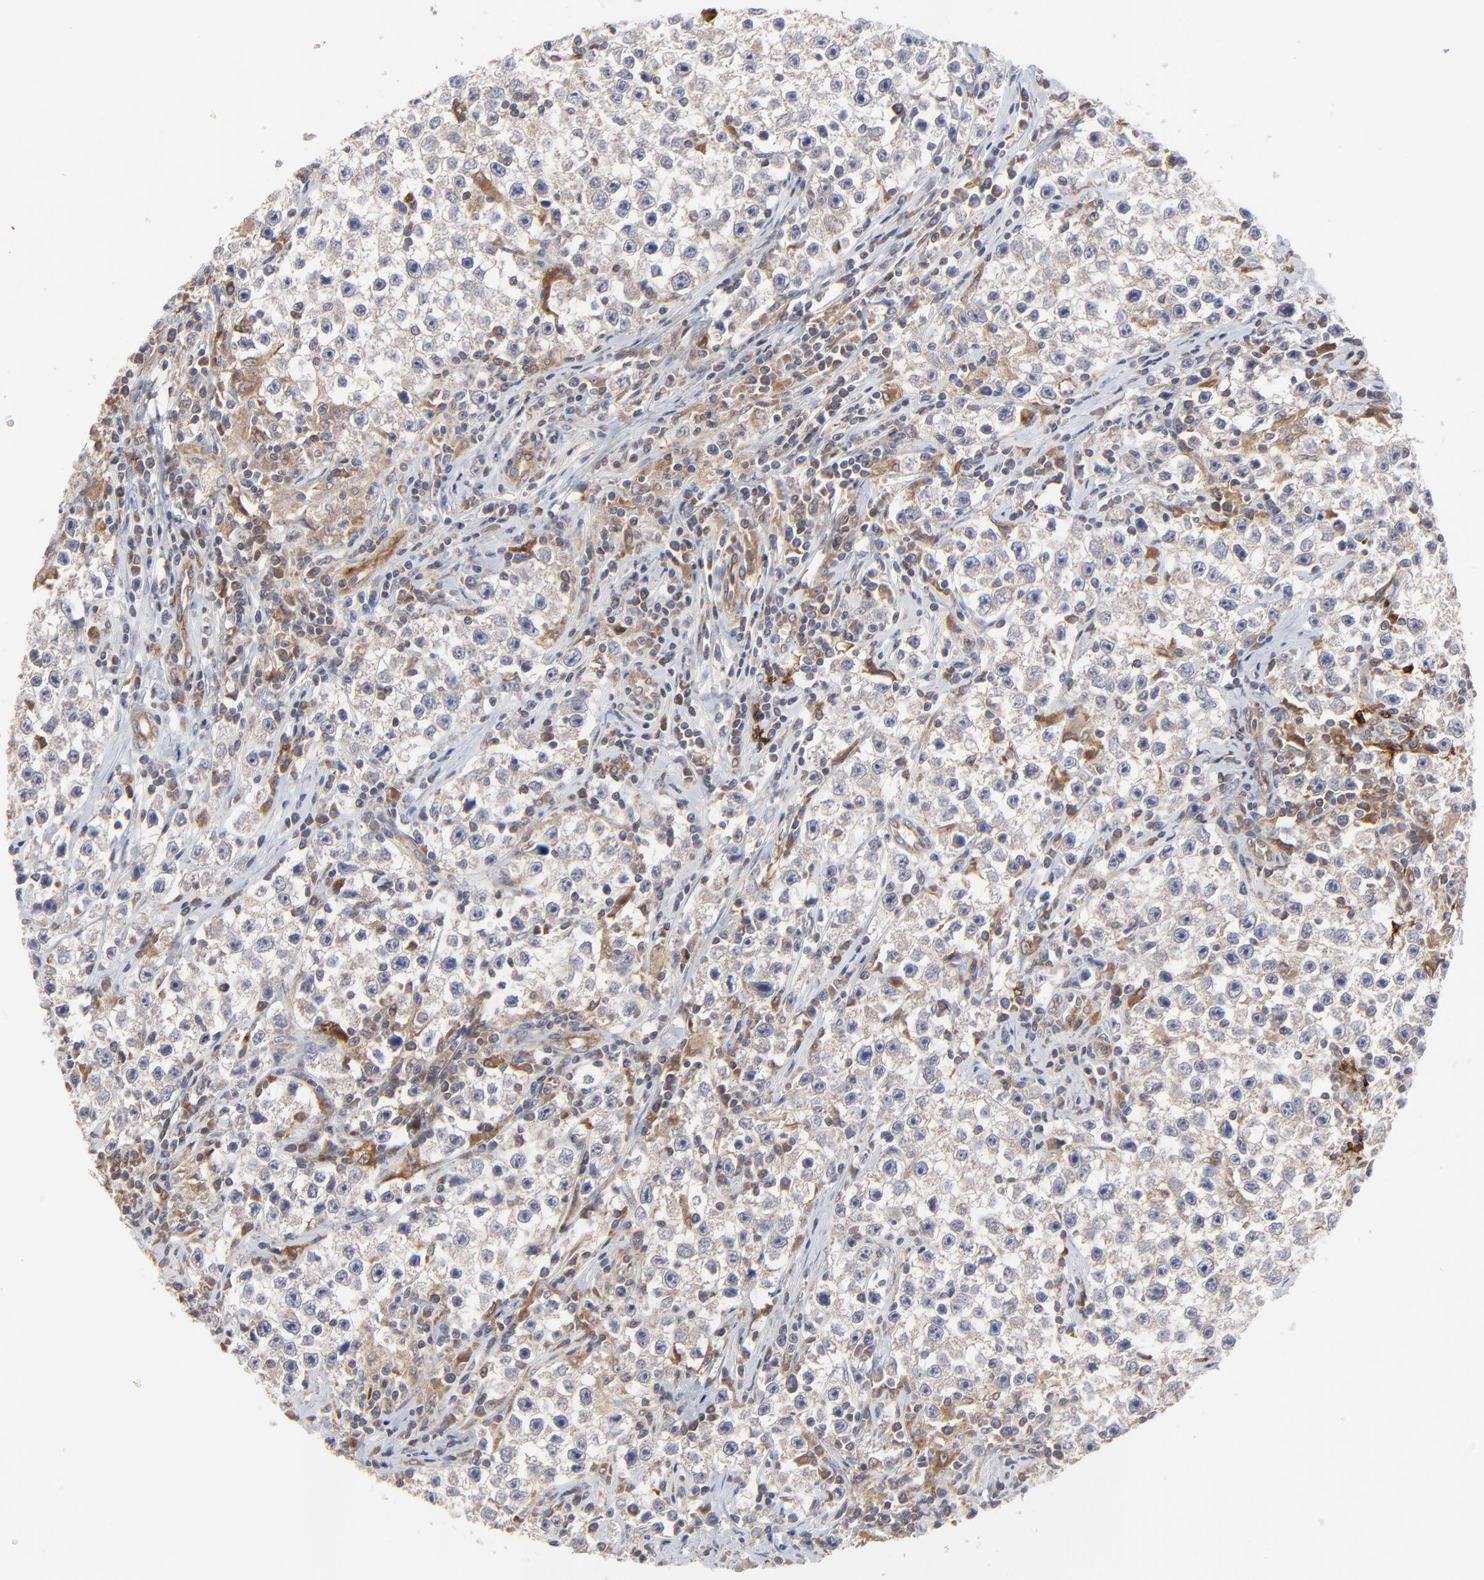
{"staining": {"intensity": "weak", "quantity": "<25%", "location": "cytoplasmic/membranous"}, "tissue": "testis cancer", "cell_type": "Tumor cells", "image_type": "cancer", "snomed": [{"axis": "morphology", "description": "Seminoma, NOS"}, {"axis": "topography", "description": "Testis"}], "caption": "Seminoma (testis) was stained to show a protein in brown. There is no significant positivity in tumor cells.", "gene": "RAB9A", "patient": {"sex": "male", "age": 35}}